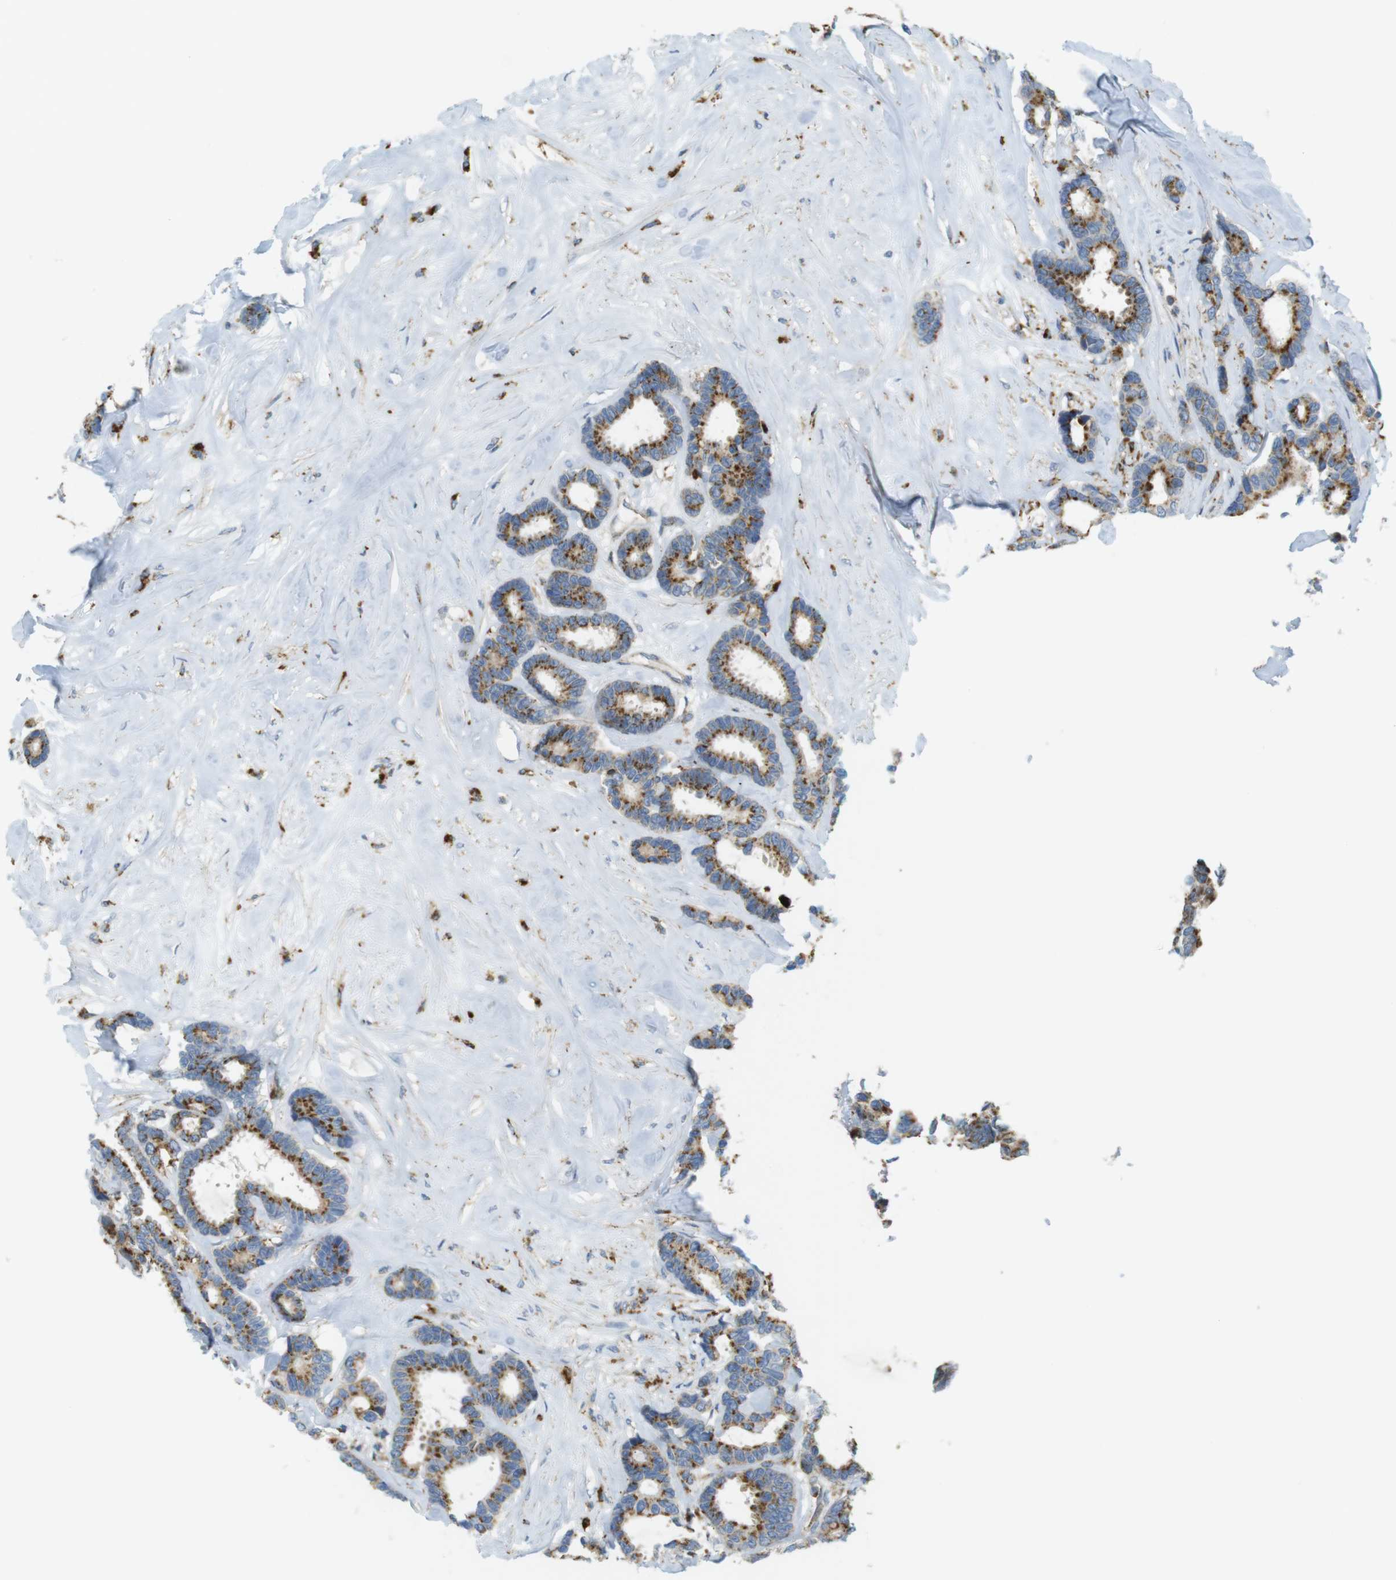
{"staining": {"intensity": "moderate", "quantity": ">75%", "location": "cytoplasmic/membranous"}, "tissue": "breast cancer", "cell_type": "Tumor cells", "image_type": "cancer", "snomed": [{"axis": "morphology", "description": "Duct carcinoma"}, {"axis": "topography", "description": "Breast"}], "caption": "Breast cancer stained with DAB IHC demonstrates medium levels of moderate cytoplasmic/membranous staining in about >75% of tumor cells.", "gene": "LAMP1", "patient": {"sex": "female", "age": 87}}